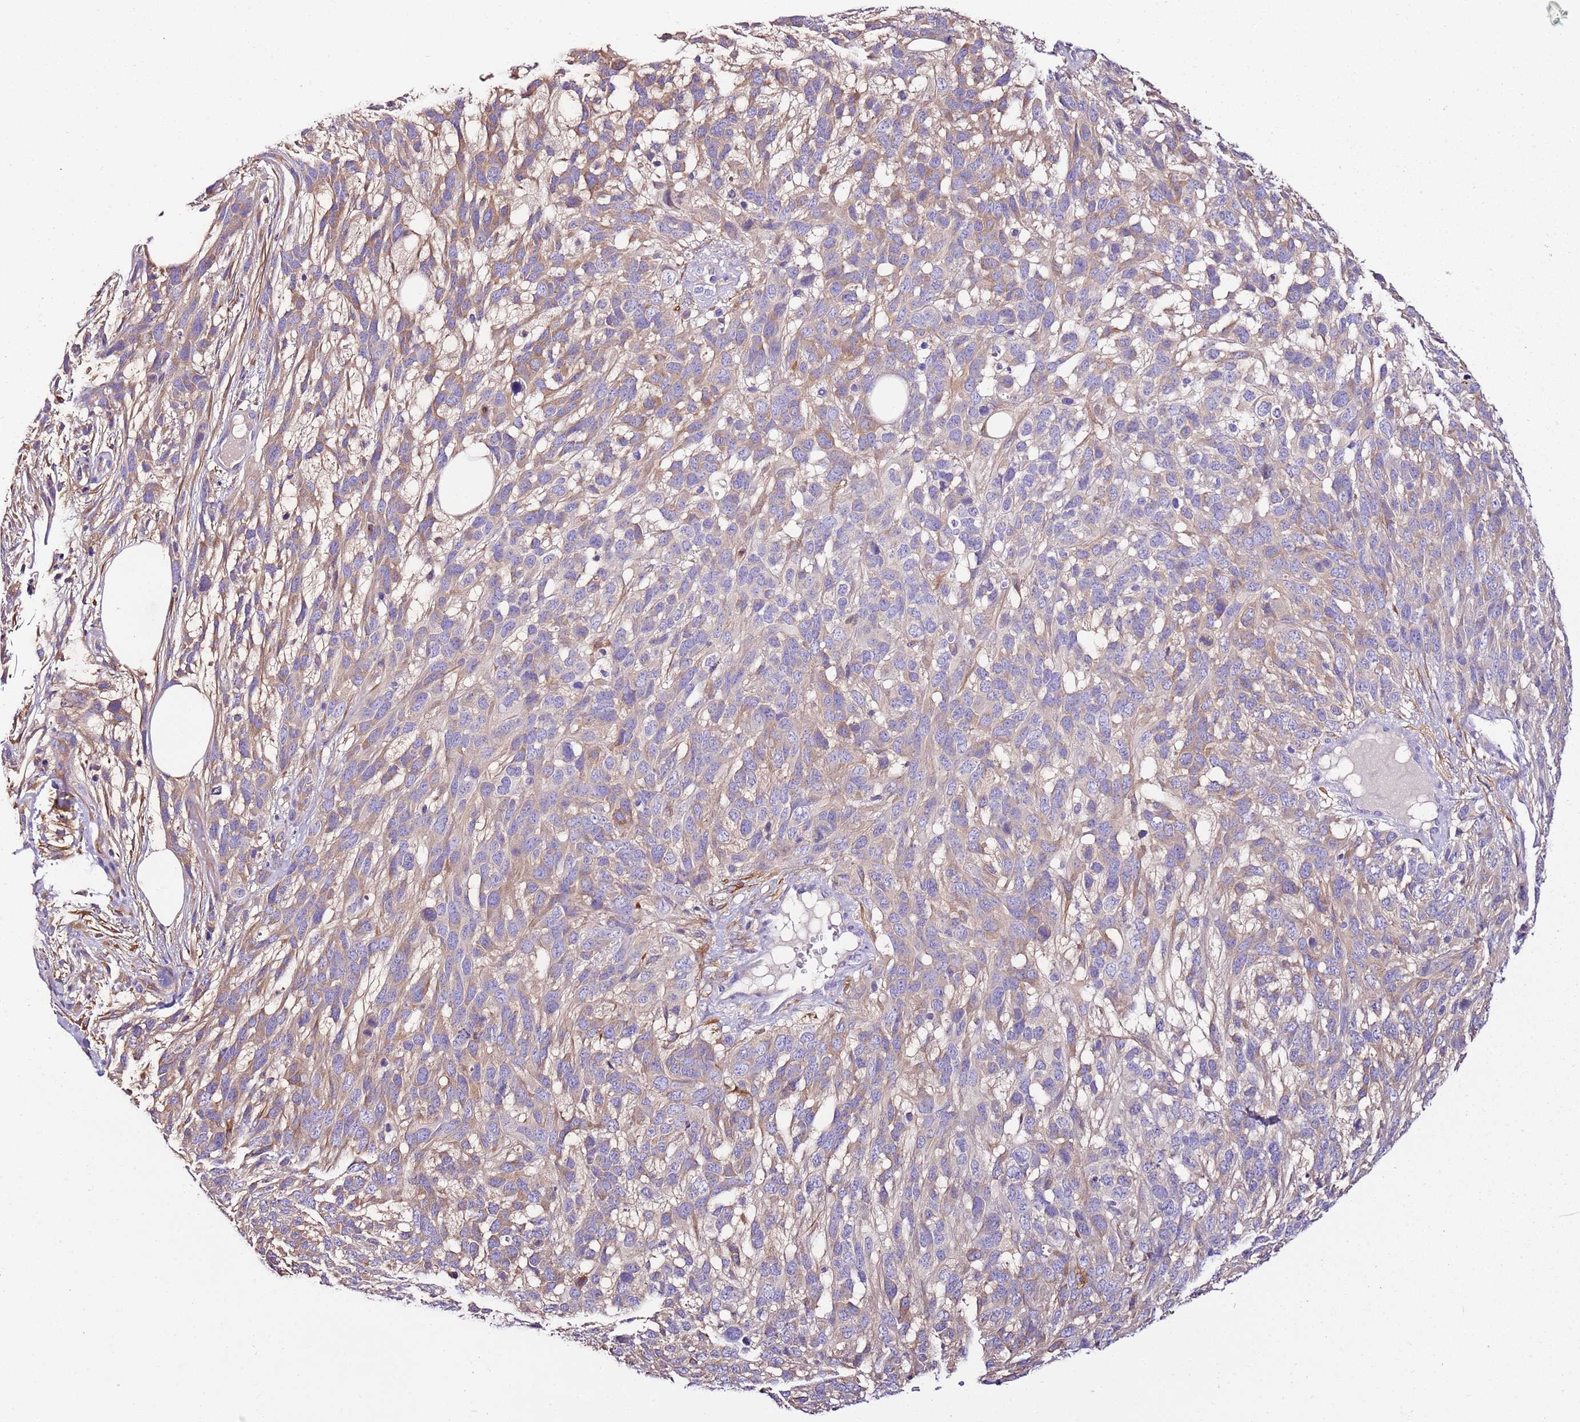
{"staining": {"intensity": "weak", "quantity": "<25%", "location": "cytoplasmic/membranous"}, "tissue": "melanoma", "cell_type": "Tumor cells", "image_type": "cancer", "snomed": [{"axis": "morphology", "description": "Normal morphology"}, {"axis": "morphology", "description": "Malignant melanoma, NOS"}, {"axis": "topography", "description": "Skin"}], "caption": "A high-resolution micrograph shows IHC staining of malignant melanoma, which demonstrates no significant expression in tumor cells.", "gene": "FAM174C", "patient": {"sex": "female", "age": 72}}